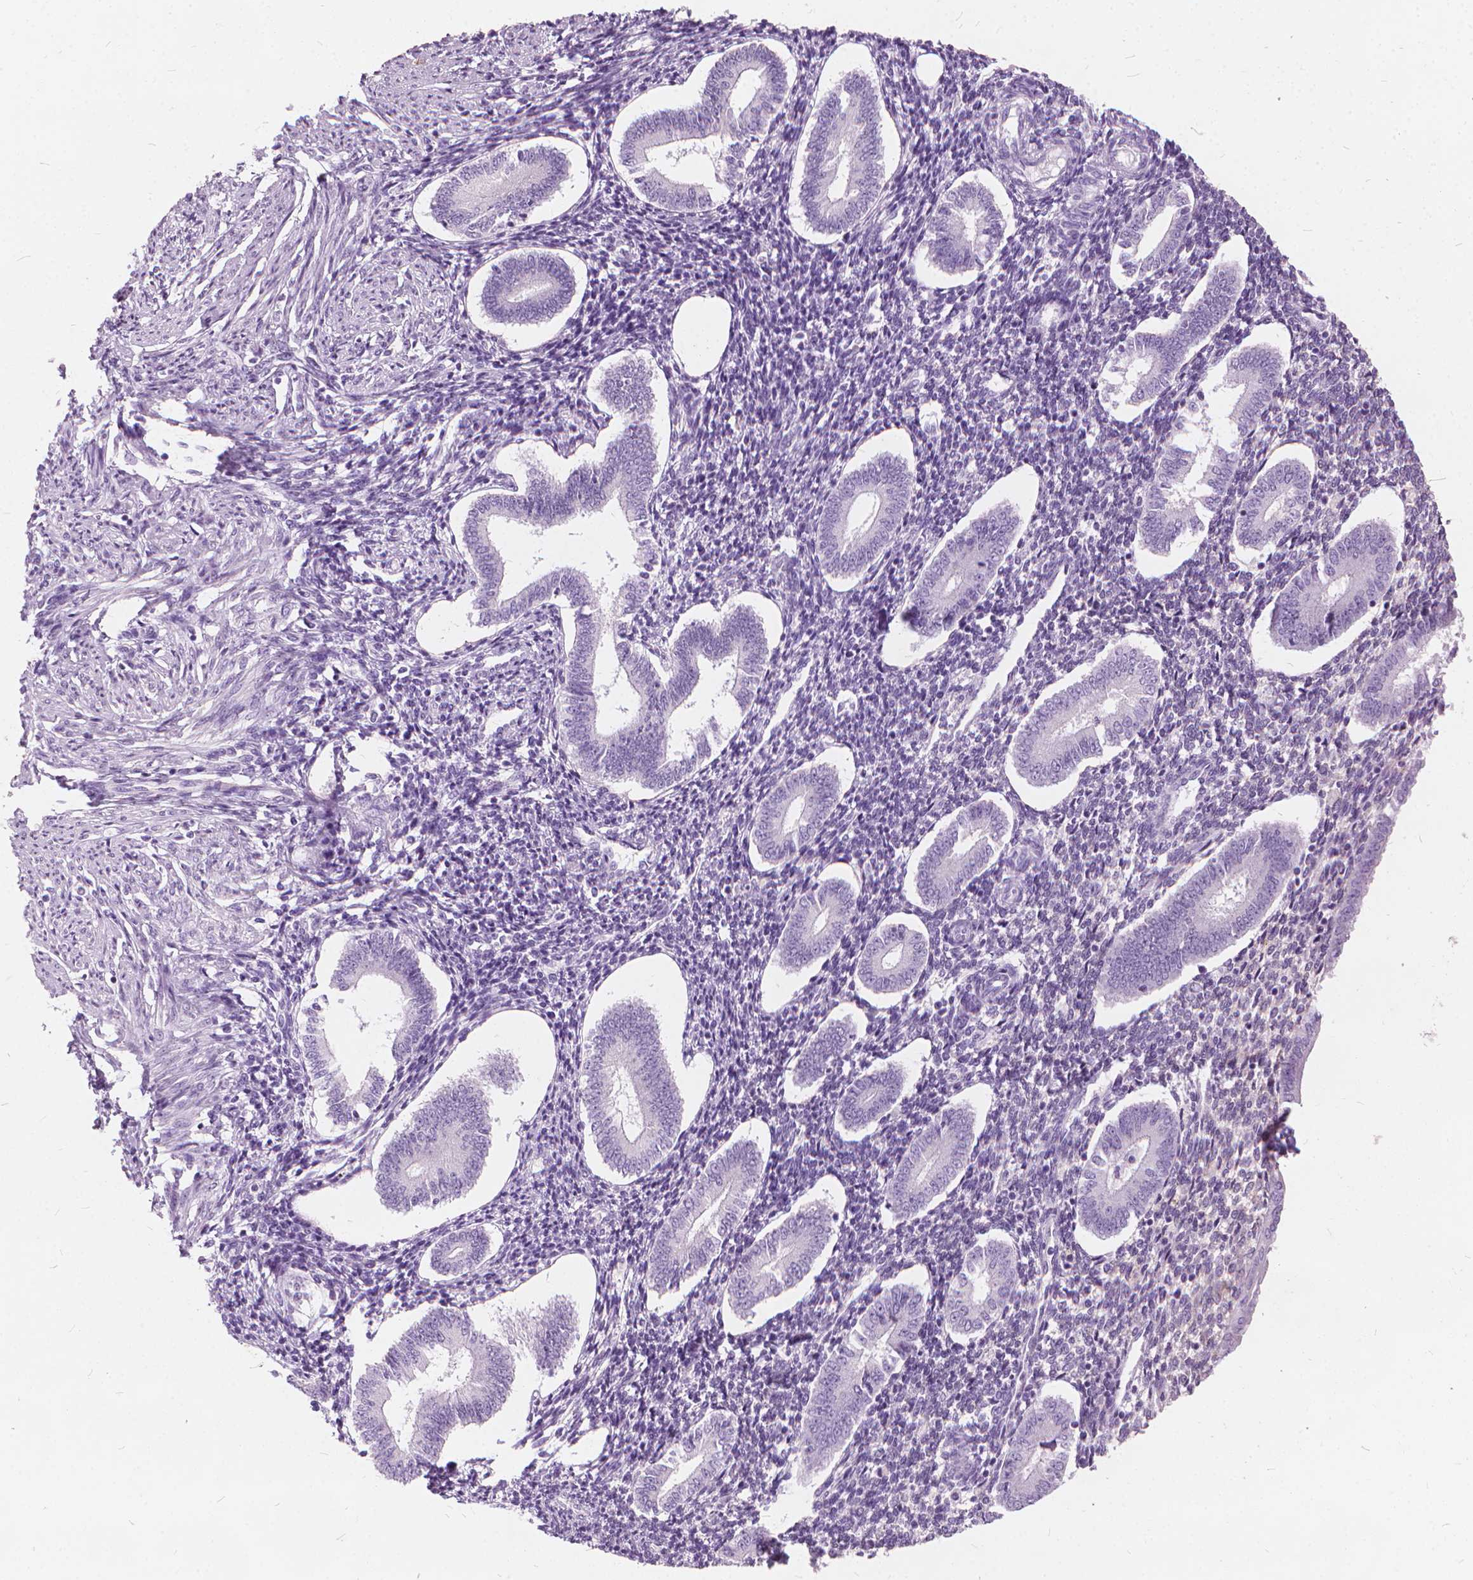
{"staining": {"intensity": "negative", "quantity": "none", "location": "none"}, "tissue": "endometrium", "cell_type": "Cells in endometrial stroma", "image_type": "normal", "snomed": [{"axis": "morphology", "description": "Normal tissue, NOS"}, {"axis": "topography", "description": "Endometrium"}], "caption": "The photomicrograph displays no significant staining in cells in endometrial stroma of endometrium.", "gene": "DNM1", "patient": {"sex": "female", "age": 40}}